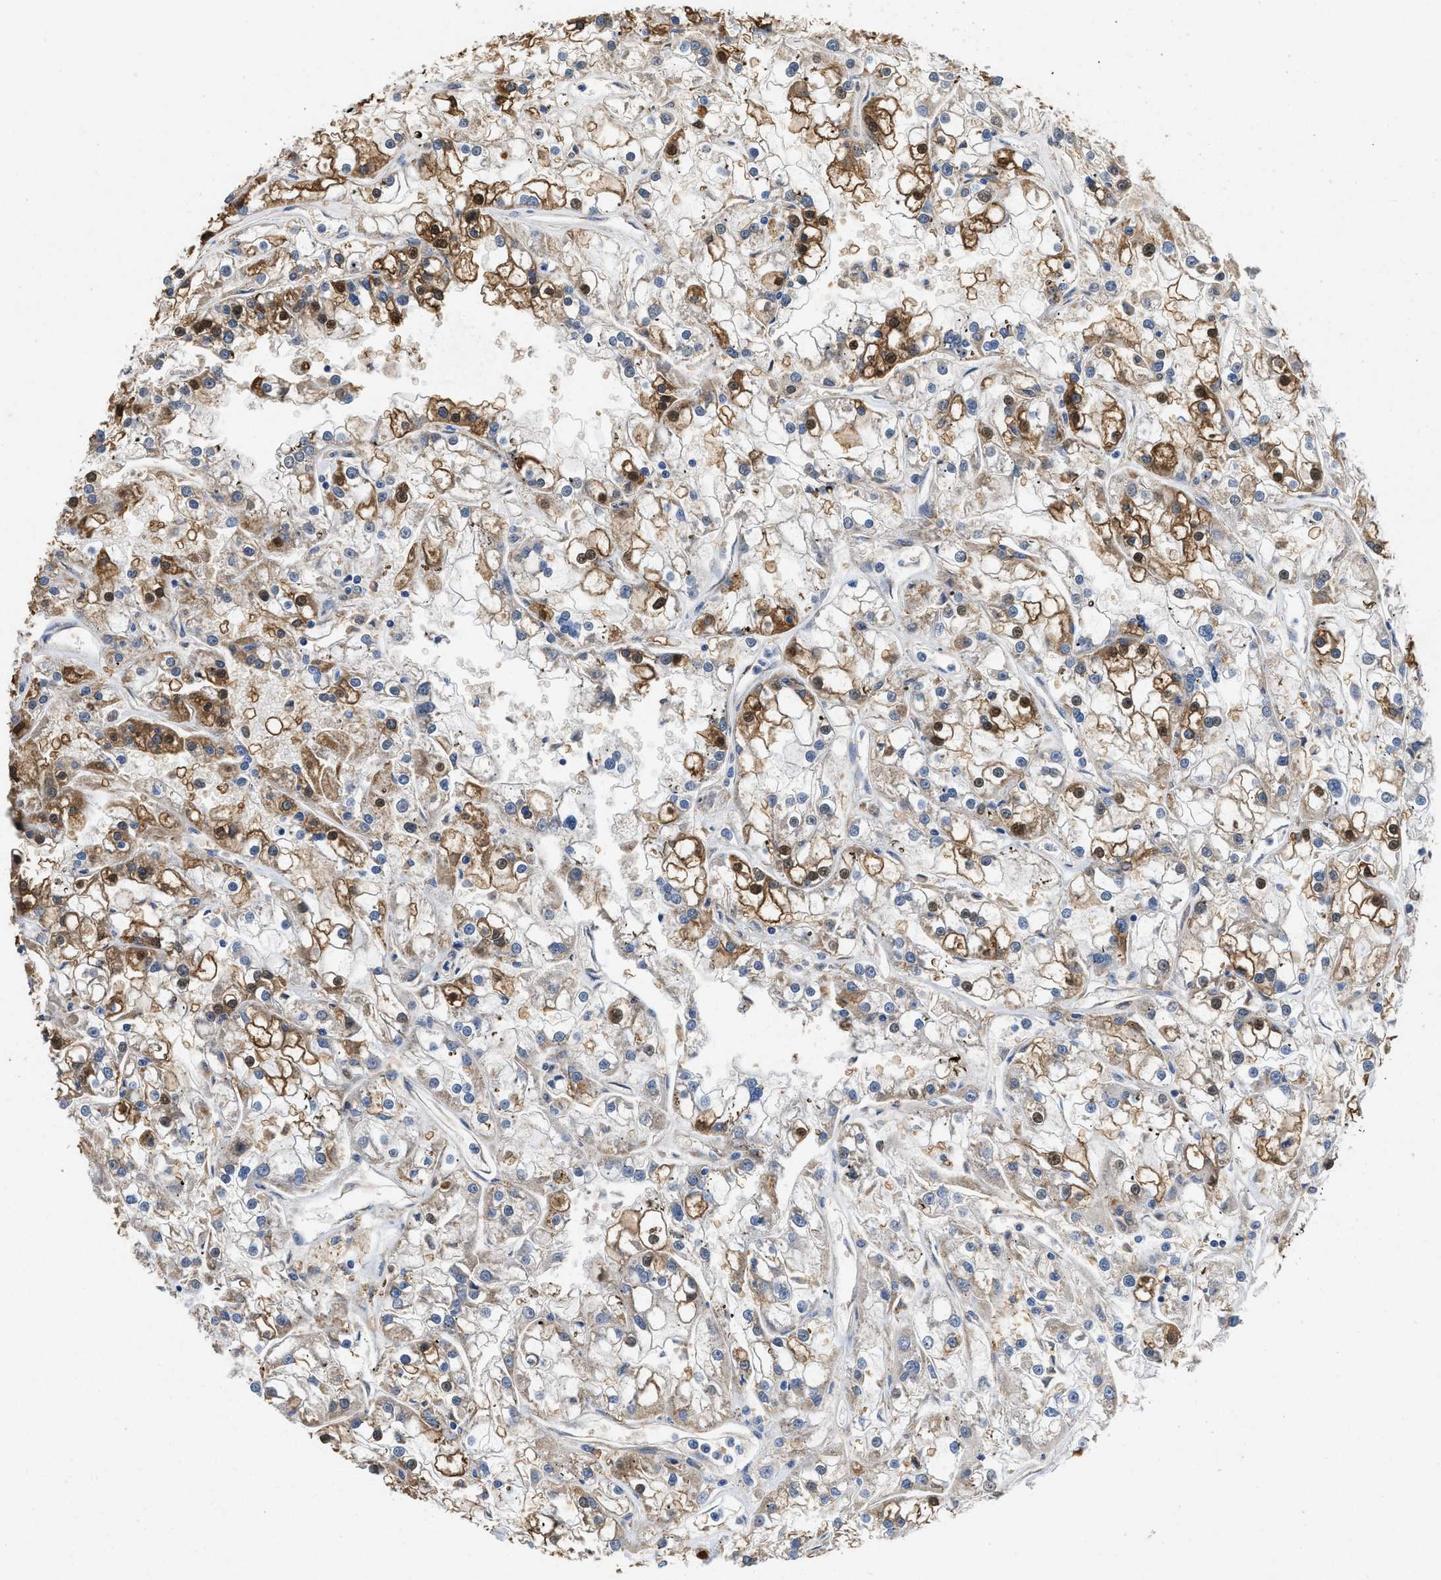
{"staining": {"intensity": "strong", "quantity": "<25%", "location": "cytoplasmic/membranous,nuclear"}, "tissue": "renal cancer", "cell_type": "Tumor cells", "image_type": "cancer", "snomed": [{"axis": "morphology", "description": "Adenocarcinoma, NOS"}, {"axis": "topography", "description": "Kidney"}], "caption": "High-magnification brightfield microscopy of renal cancer (adenocarcinoma) stained with DAB (brown) and counterstained with hematoxylin (blue). tumor cells exhibit strong cytoplasmic/membranous and nuclear staining is identified in approximately<25% of cells.", "gene": "RAPH1", "patient": {"sex": "female", "age": 52}}